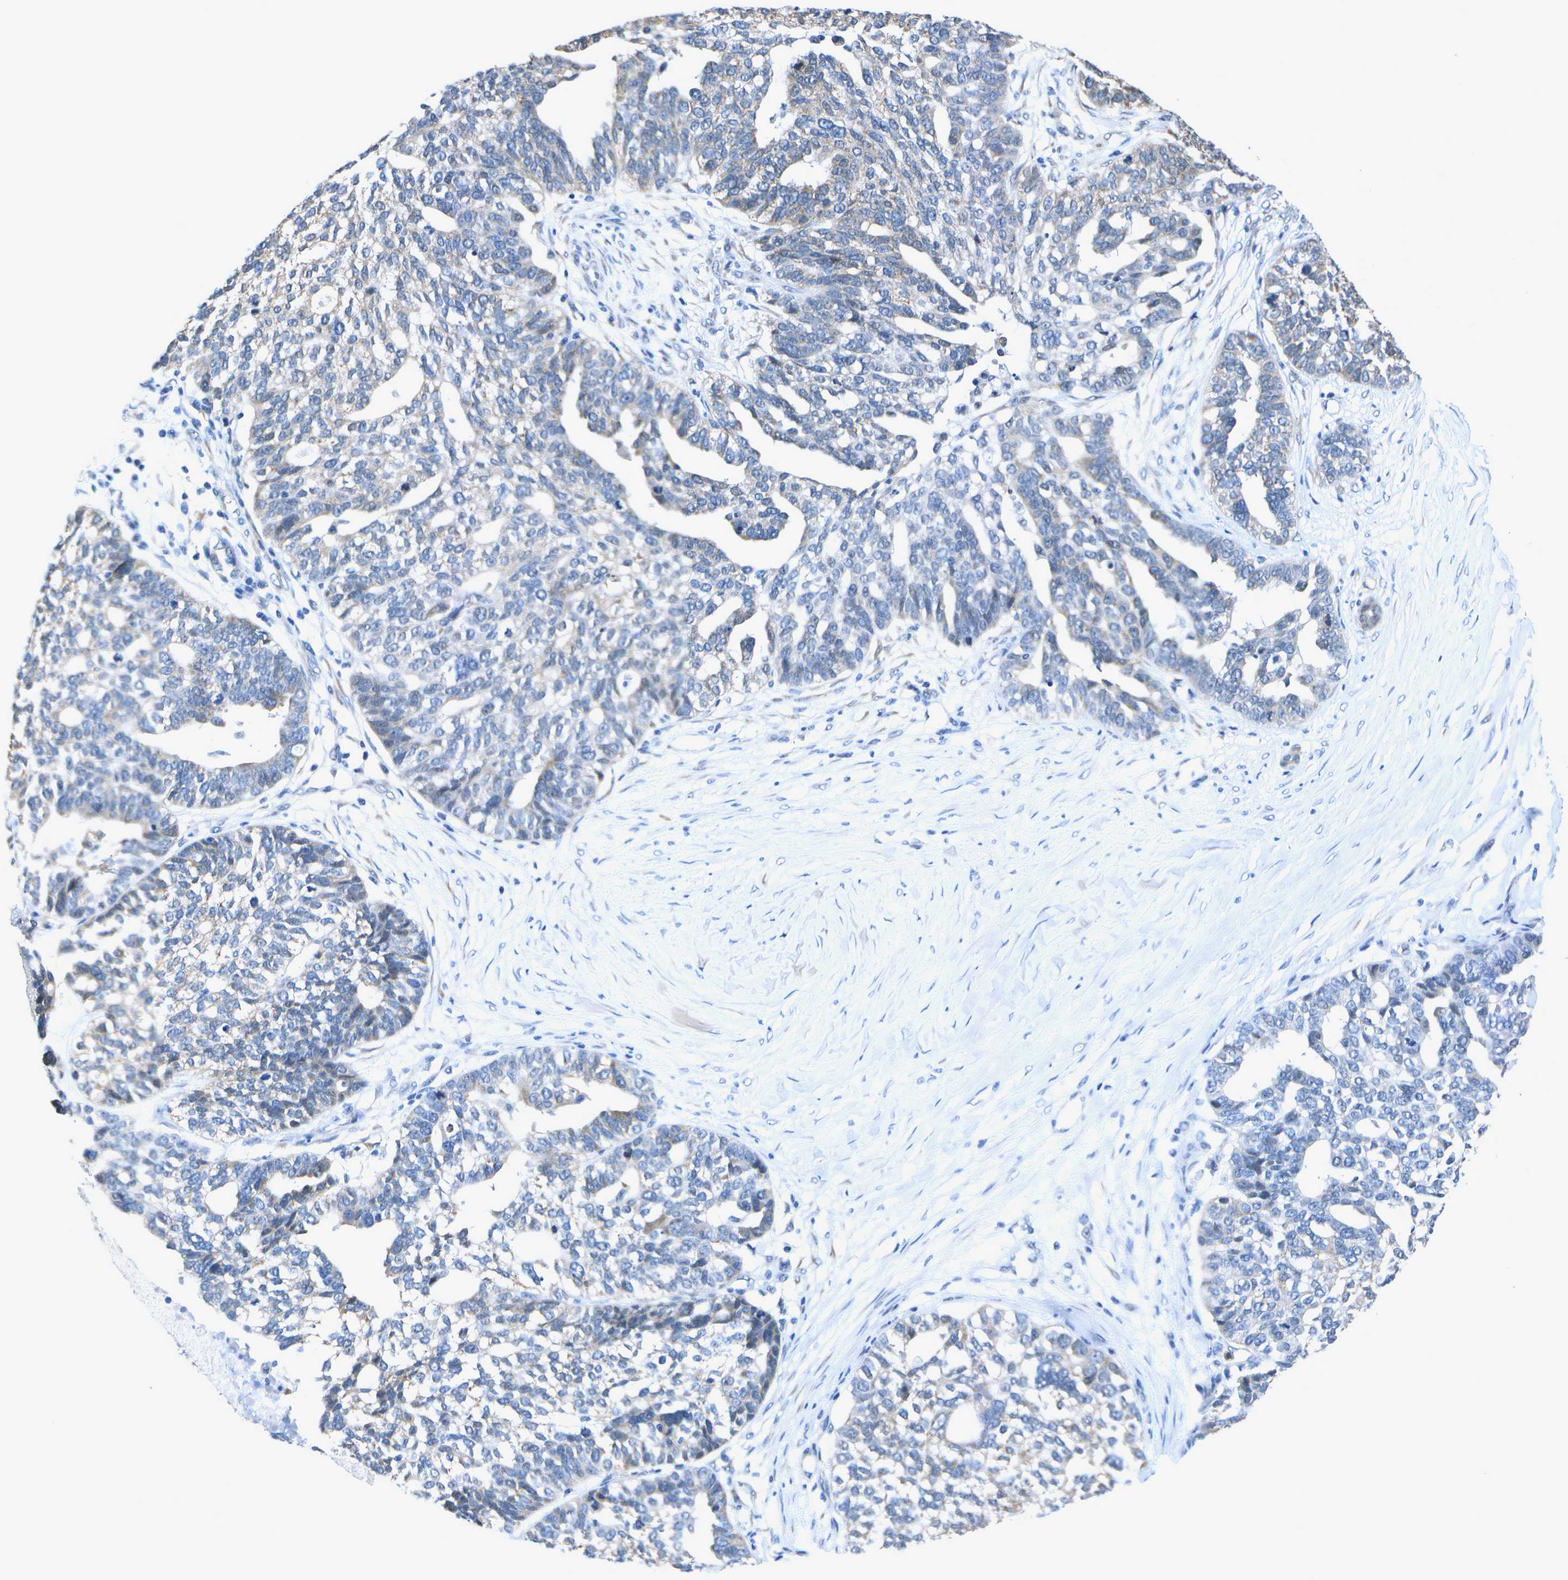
{"staining": {"intensity": "weak", "quantity": "<25%", "location": "cytoplasmic/membranous"}, "tissue": "ovarian cancer", "cell_type": "Tumor cells", "image_type": "cancer", "snomed": [{"axis": "morphology", "description": "Cystadenocarcinoma, serous, NOS"}, {"axis": "topography", "description": "Ovary"}], "caption": "Tumor cells are negative for protein expression in human ovarian cancer (serous cystadenocarcinoma).", "gene": "DSE", "patient": {"sex": "female", "age": 59}}